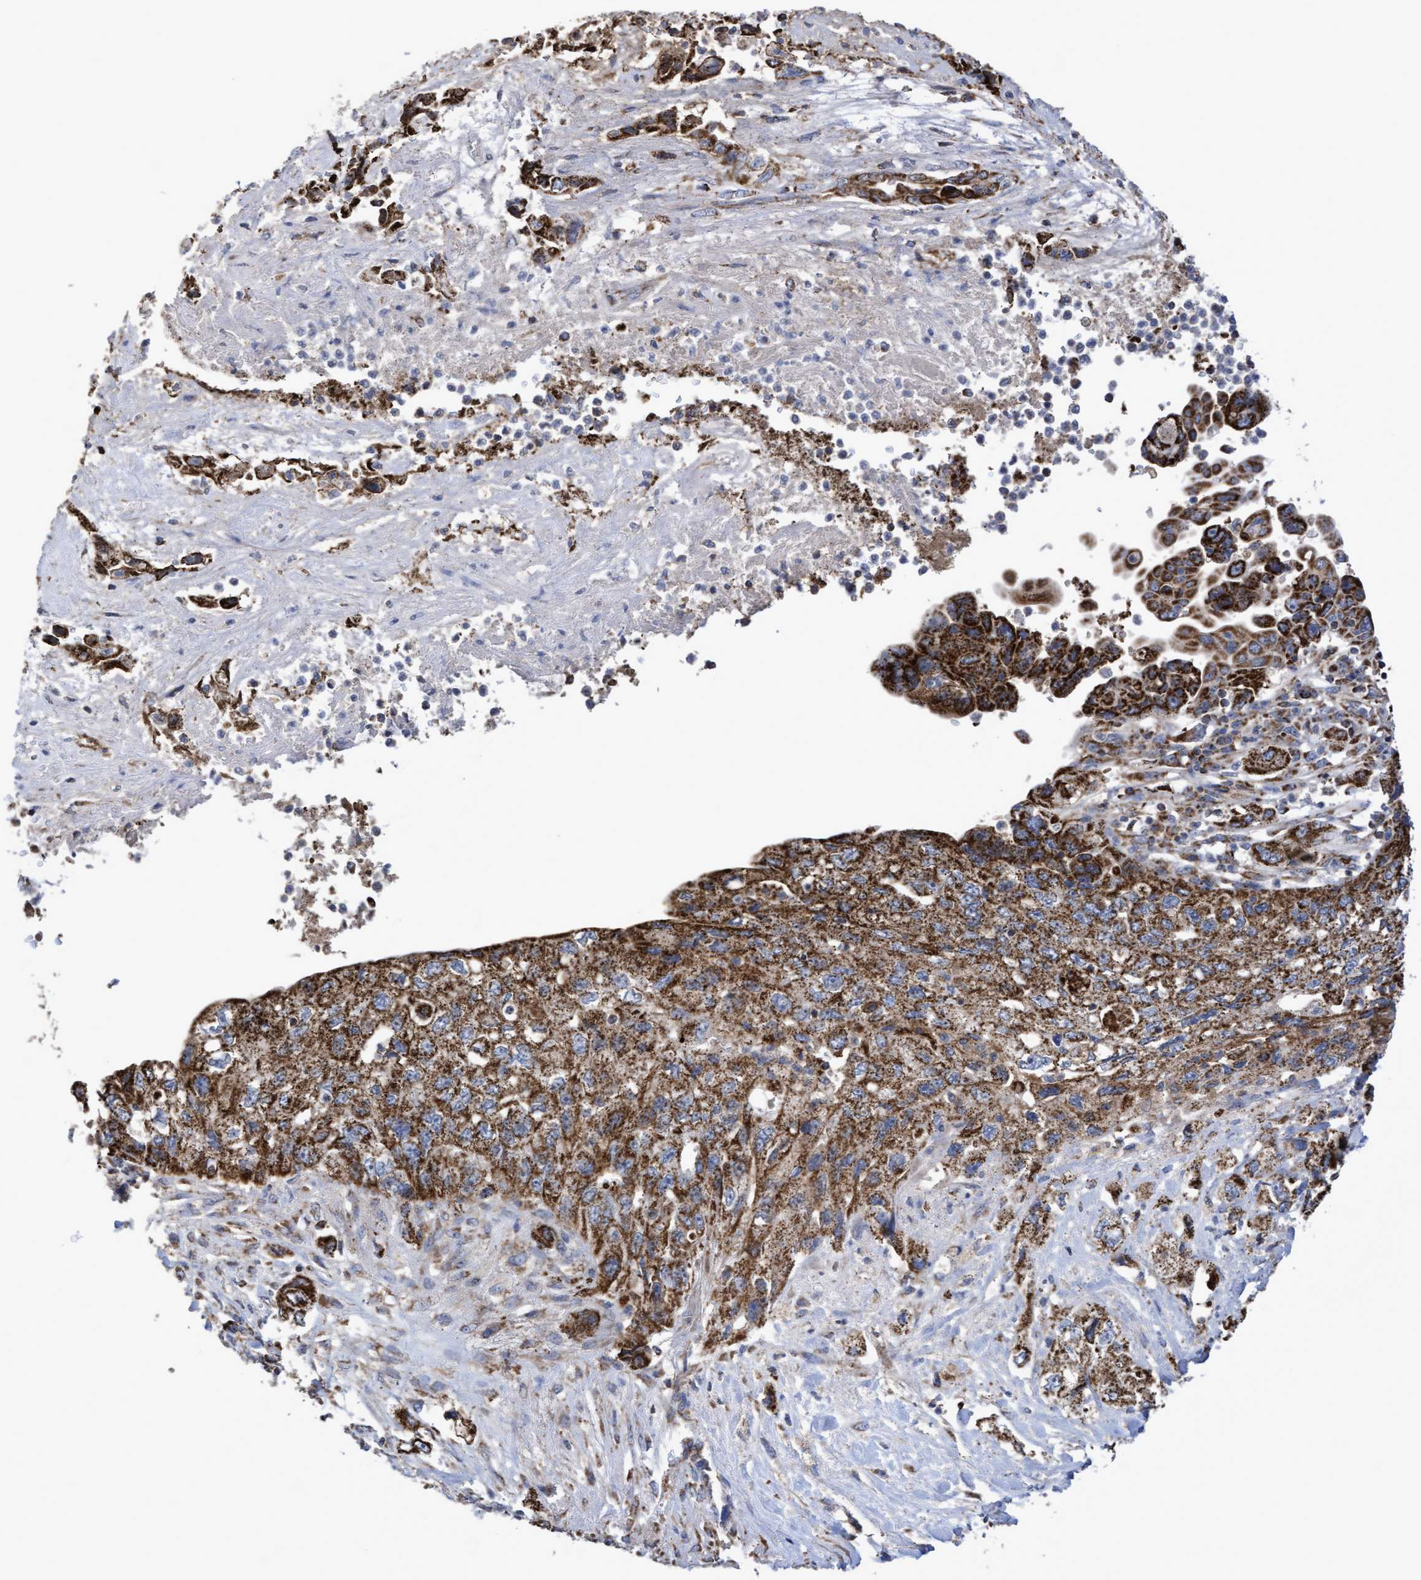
{"staining": {"intensity": "strong", "quantity": ">75%", "location": "cytoplasmic/membranous"}, "tissue": "pancreatic cancer", "cell_type": "Tumor cells", "image_type": "cancer", "snomed": [{"axis": "morphology", "description": "Adenocarcinoma, NOS"}, {"axis": "topography", "description": "Pancreas"}], "caption": "Tumor cells demonstrate strong cytoplasmic/membranous expression in about >75% of cells in pancreatic adenocarcinoma. The staining was performed using DAB (3,3'-diaminobenzidine) to visualize the protein expression in brown, while the nuclei were stained in blue with hematoxylin (Magnification: 20x).", "gene": "COBL", "patient": {"sex": "female", "age": 73}}